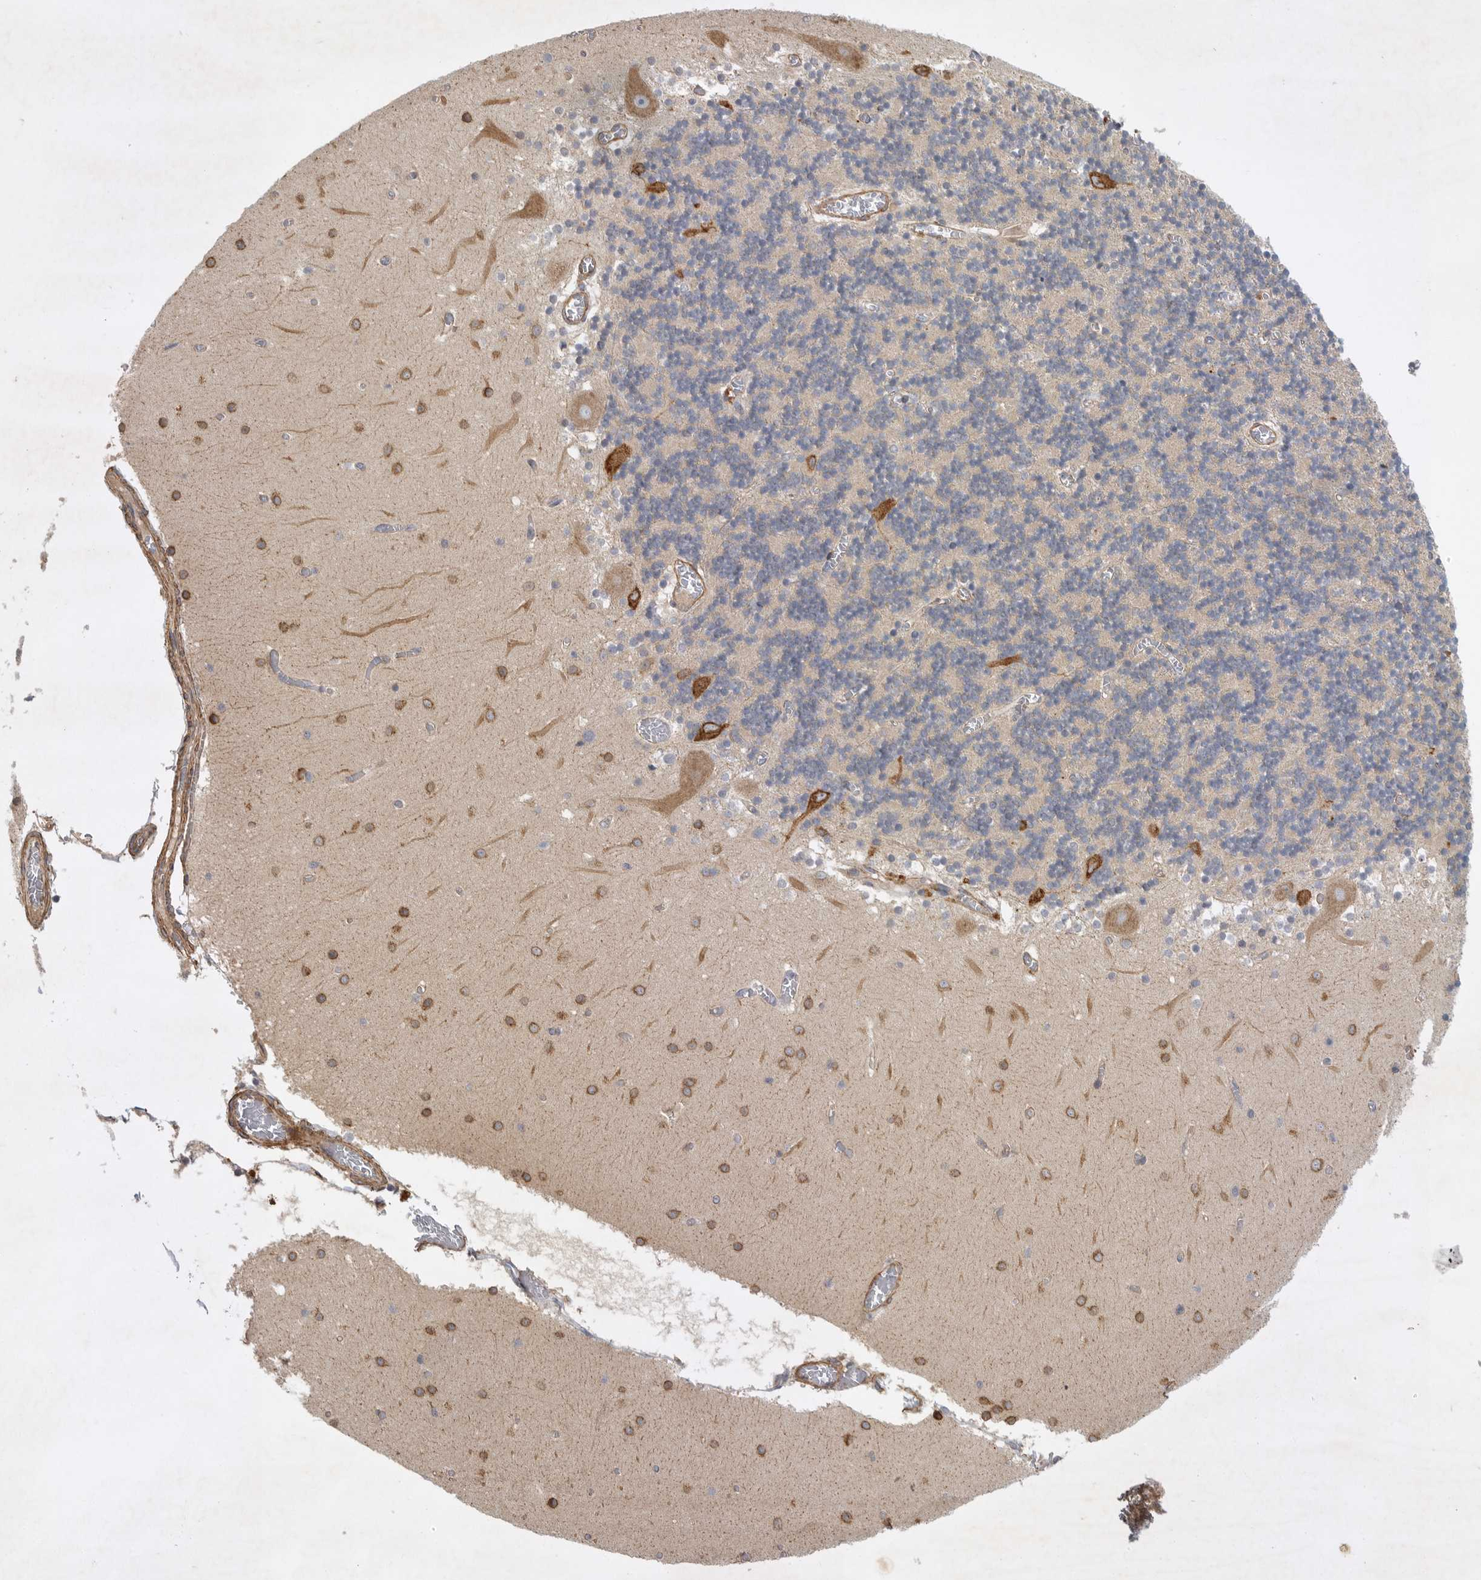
{"staining": {"intensity": "negative", "quantity": "none", "location": "none"}, "tissue": "cerebellum", "cell_type": "Cells in granular layer", "image_type": "normal", "snomed": [{"axis": "morphology", "description": "Normal tissue, NOS"}, {"axis": "topography", "description": "Cerebellum"}], "caption": "Protein analysis of benign cerebellum displays no significant staining in cells in granular layer.", "gene": "ANKFY1", "patient": {"sex": "female", "age": 28}}